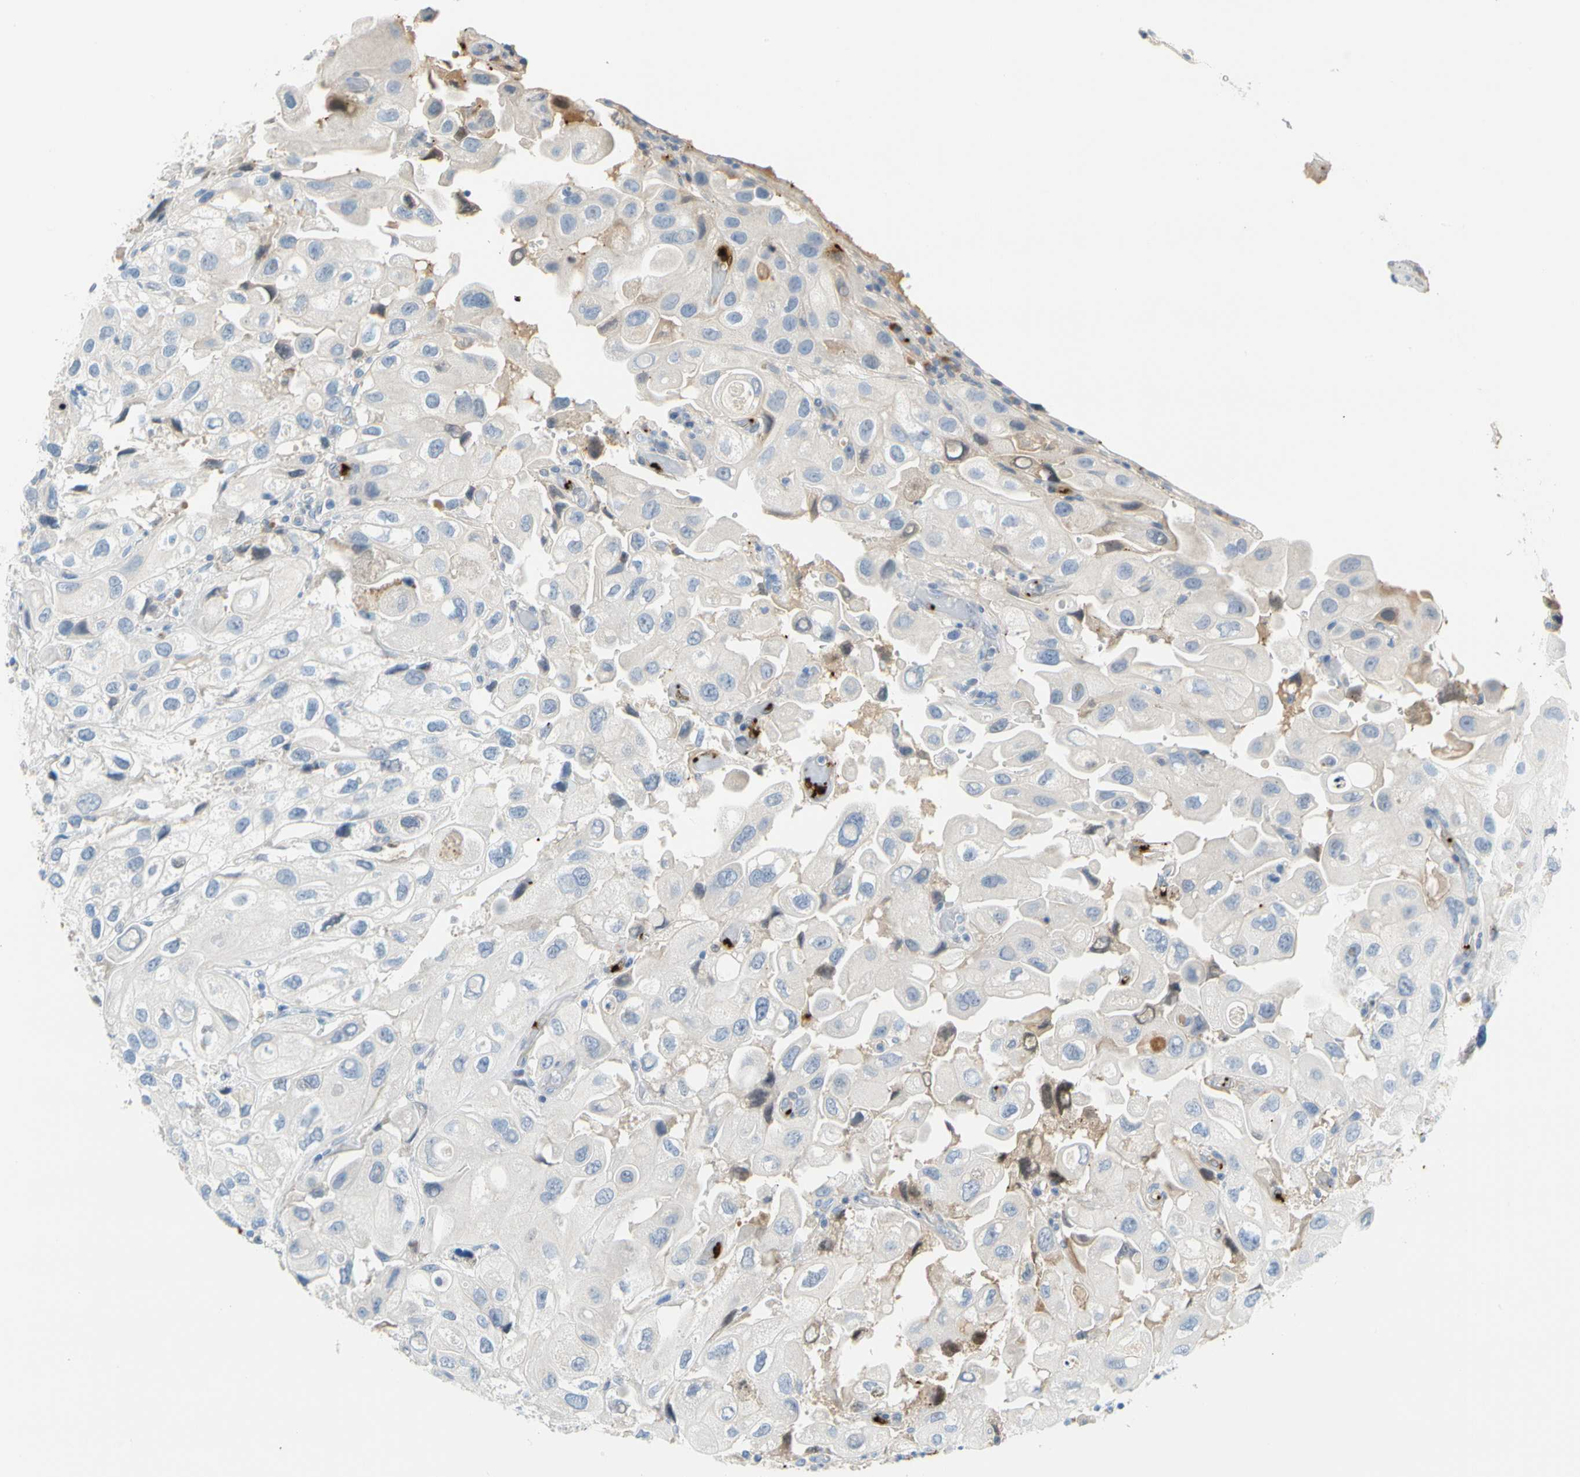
{"staining": {"intensity": "negative", "quantity": "none", "location": "none"}, "tissue": "urothelial cancer", "cell_type": "Tumor cells", "image_type": "cancer", "snomed": [{"axis": "morphology", "description": "Urothelial carcinoma, High grade"}, {"axis": "topography", "description": "Urinary bladder"}], "caption": "IHC photomicrograph of urothelial cancer stained for a protein (brown), which shows no expression in tumor cells.", "gene": "PPBP", "patient": {"sex": "female", "age": 64}}